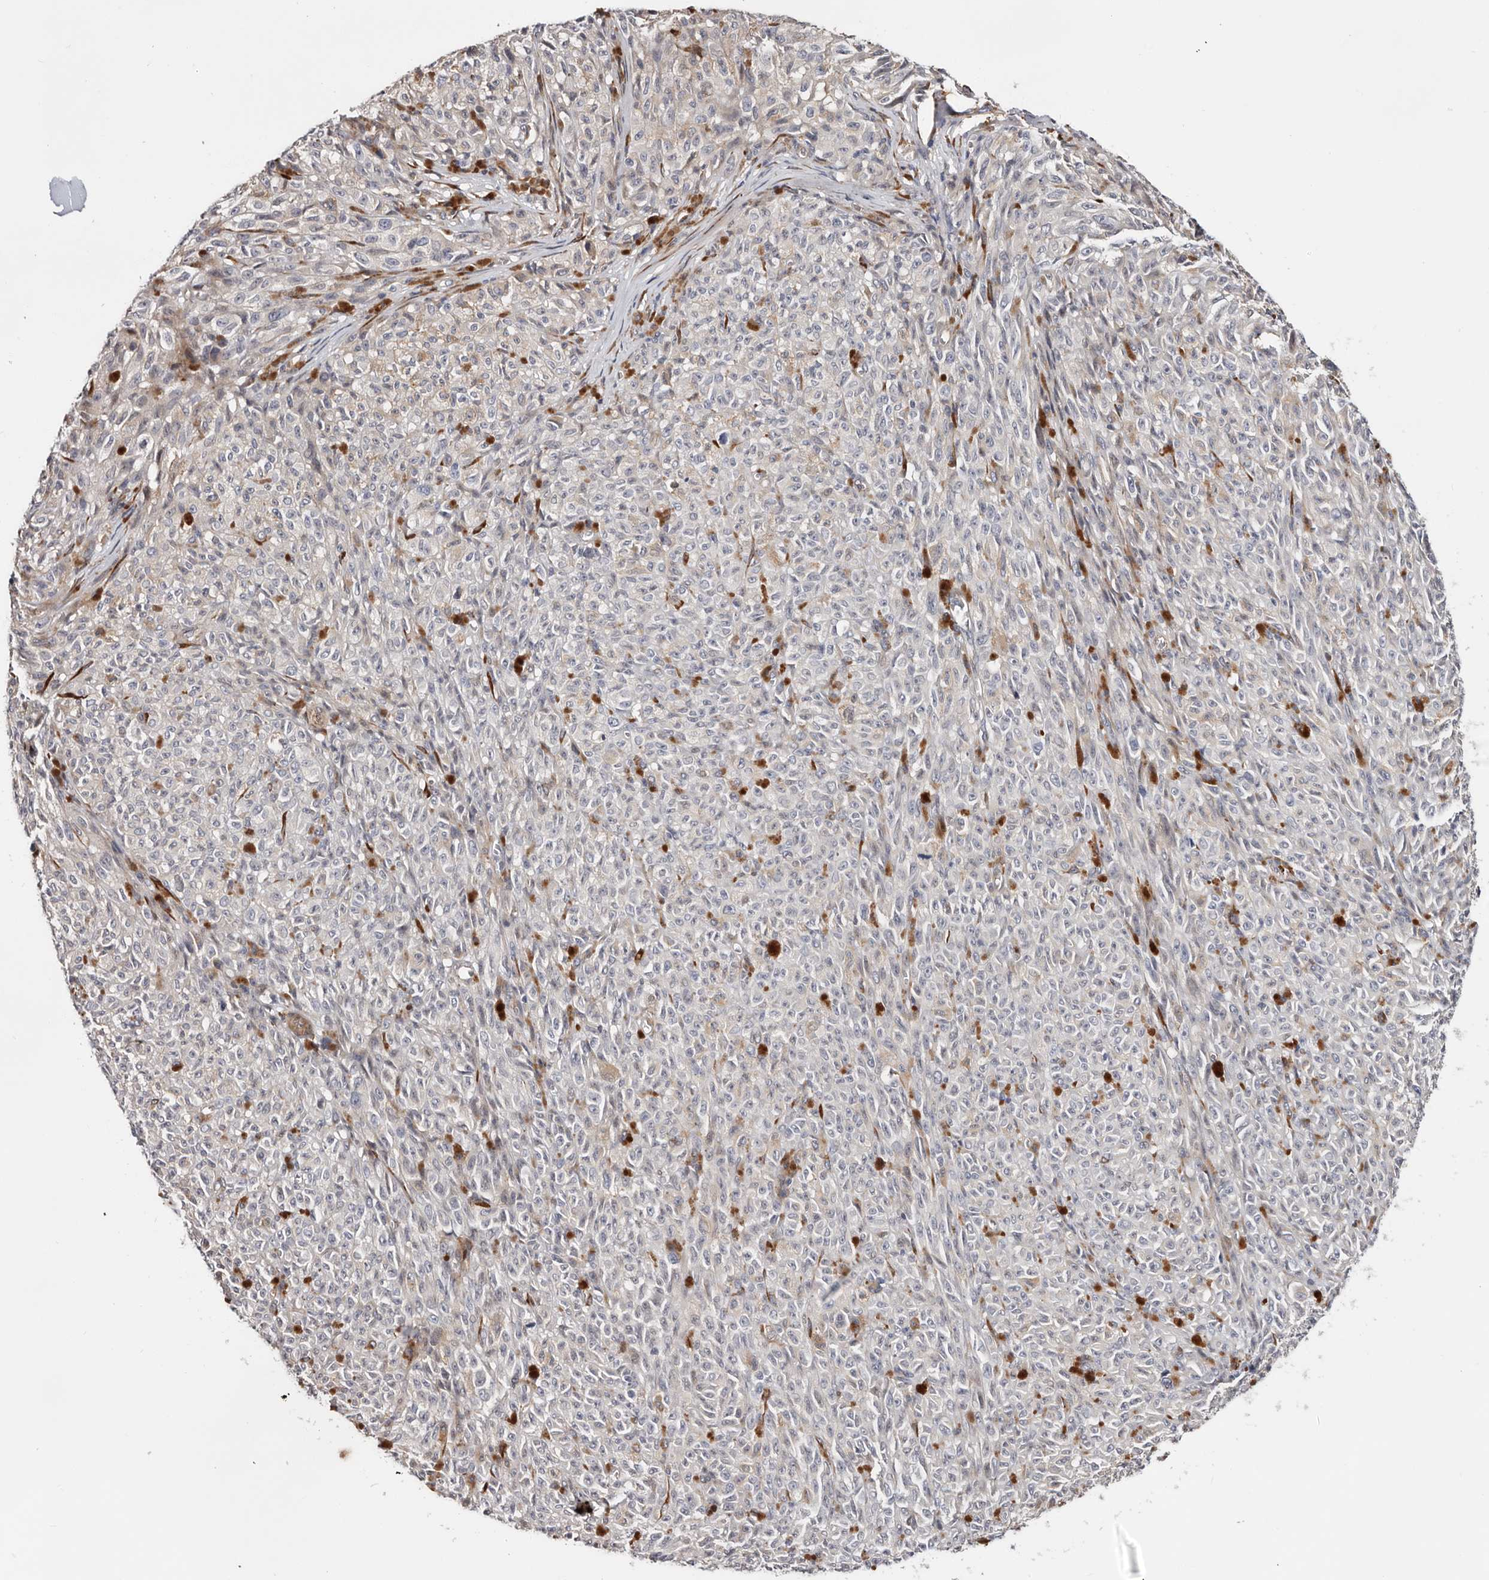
{"staining": {"intensity": "negative", "quantity": "none", "location": "none"}, "tissue": "melanoma", "cell_type": "Tumor cells", "image_type": "cancer", "snomed": [{"axis": "morphology", "description": "Malignant melanoma, NOS"}, {"axis": "topography", "description": "Skin"}], "caption": "This image is of malignant melanoma stained with IHC to label a protein in brown with the nuclei are counter-stained blue. There is no expression in tumor cells.", "gene": "USH1C", "patient": {"sex": "female", "age": 82}}